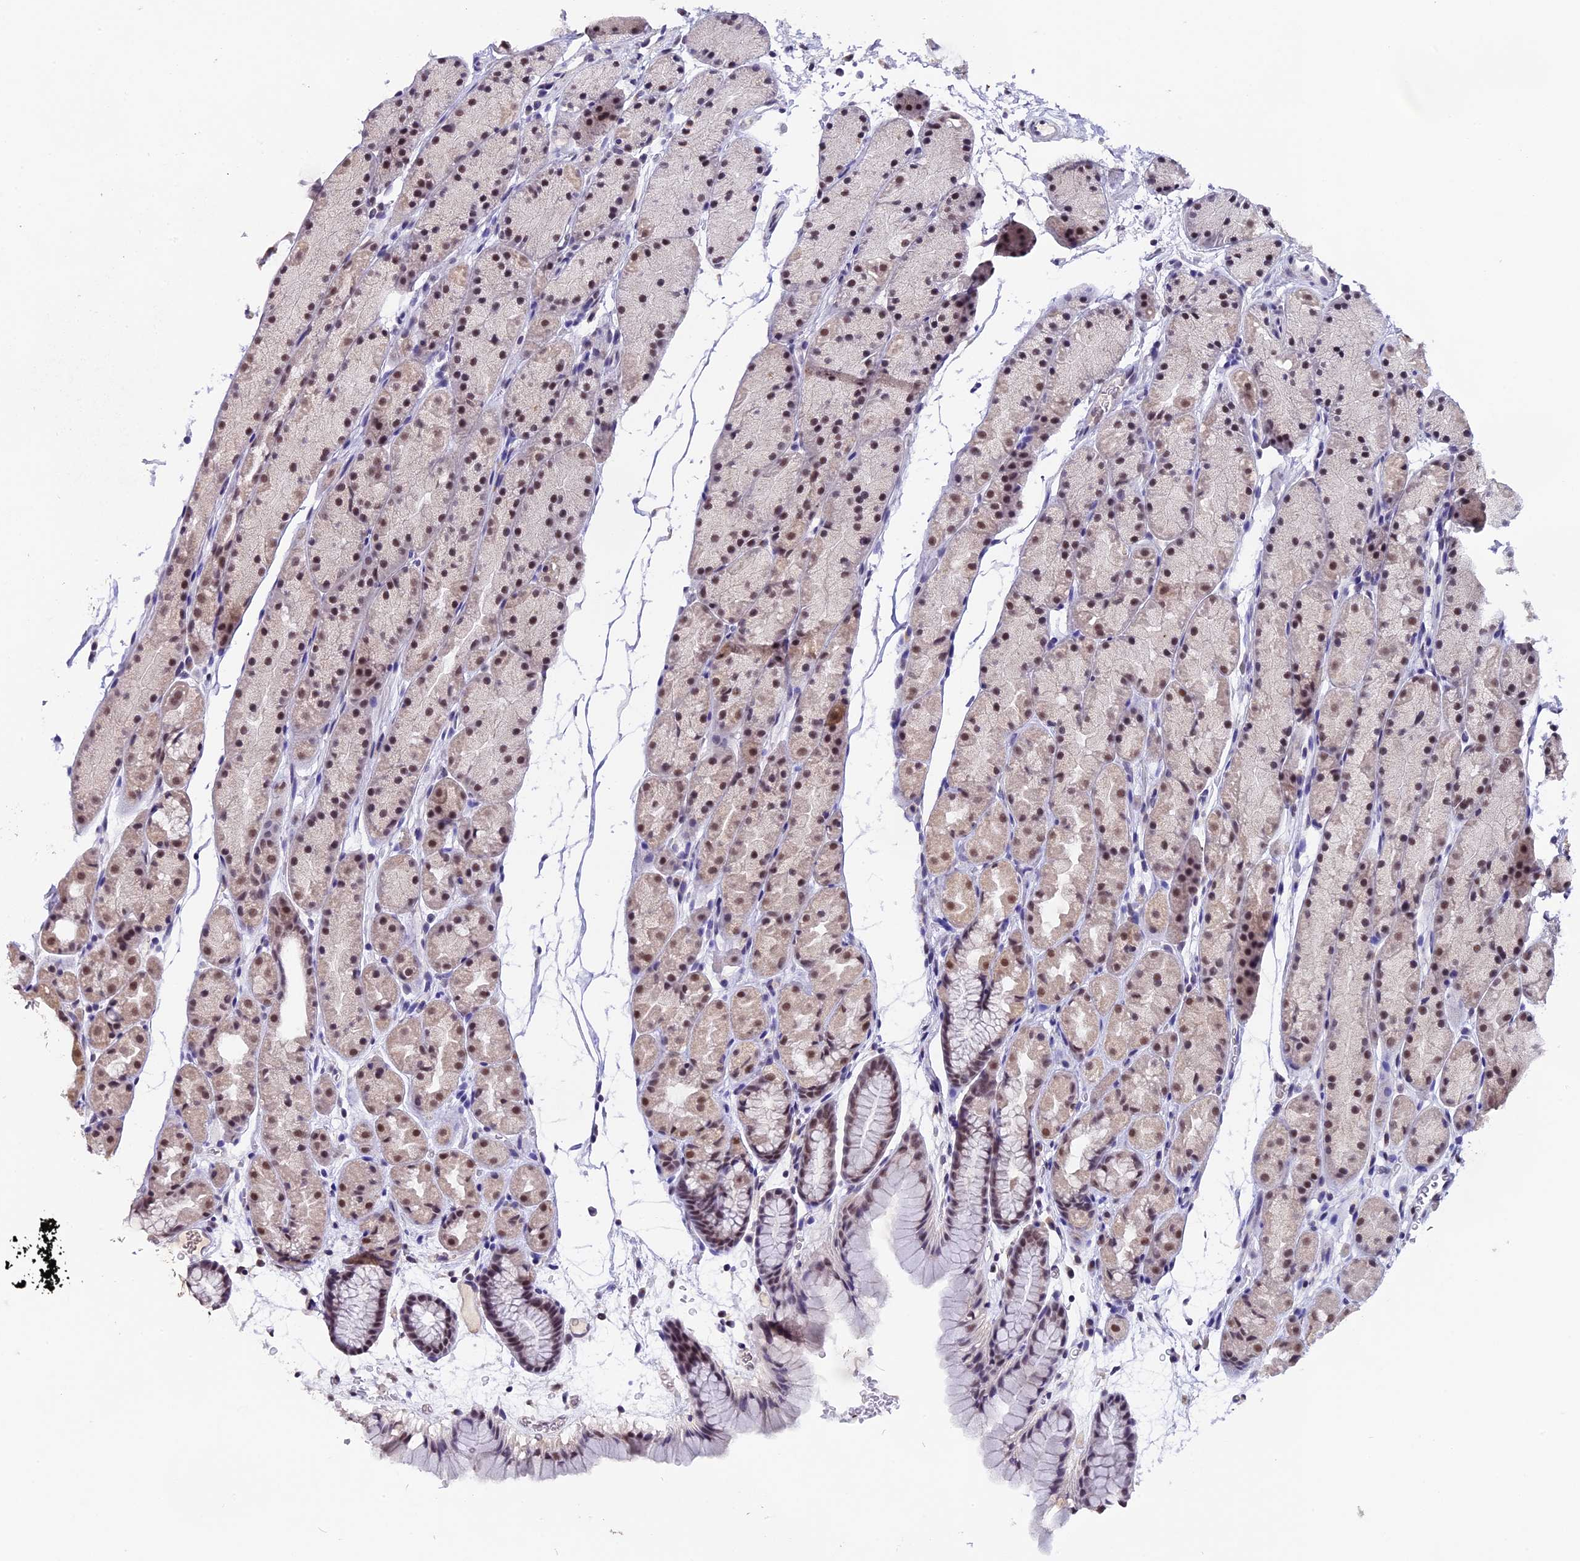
{"staining": {"intensity": "moderate", "quantity": ">75%", "location": "cytoplasmic/membranous,nuclear"}, "tissue": "stomach", "cell_type": "Glandular cells", "image_type": "normal", "snomed": [{"axis": "morphology", "description": "Normal tissue, NOS"}, {"axis": "topography", "description": "Stomach, upper"}, {"axis": "topography", "description": "Stomach"}], "caption": "There is medium levels of moderate cytoplasmic/membranous,nuclear positivity in glandular cells of normal stomach, as demonstrated by immunohistochemical staining (brown color).", "gene": "NCBP1", "patient": {"sex": "male", "age": 47}}